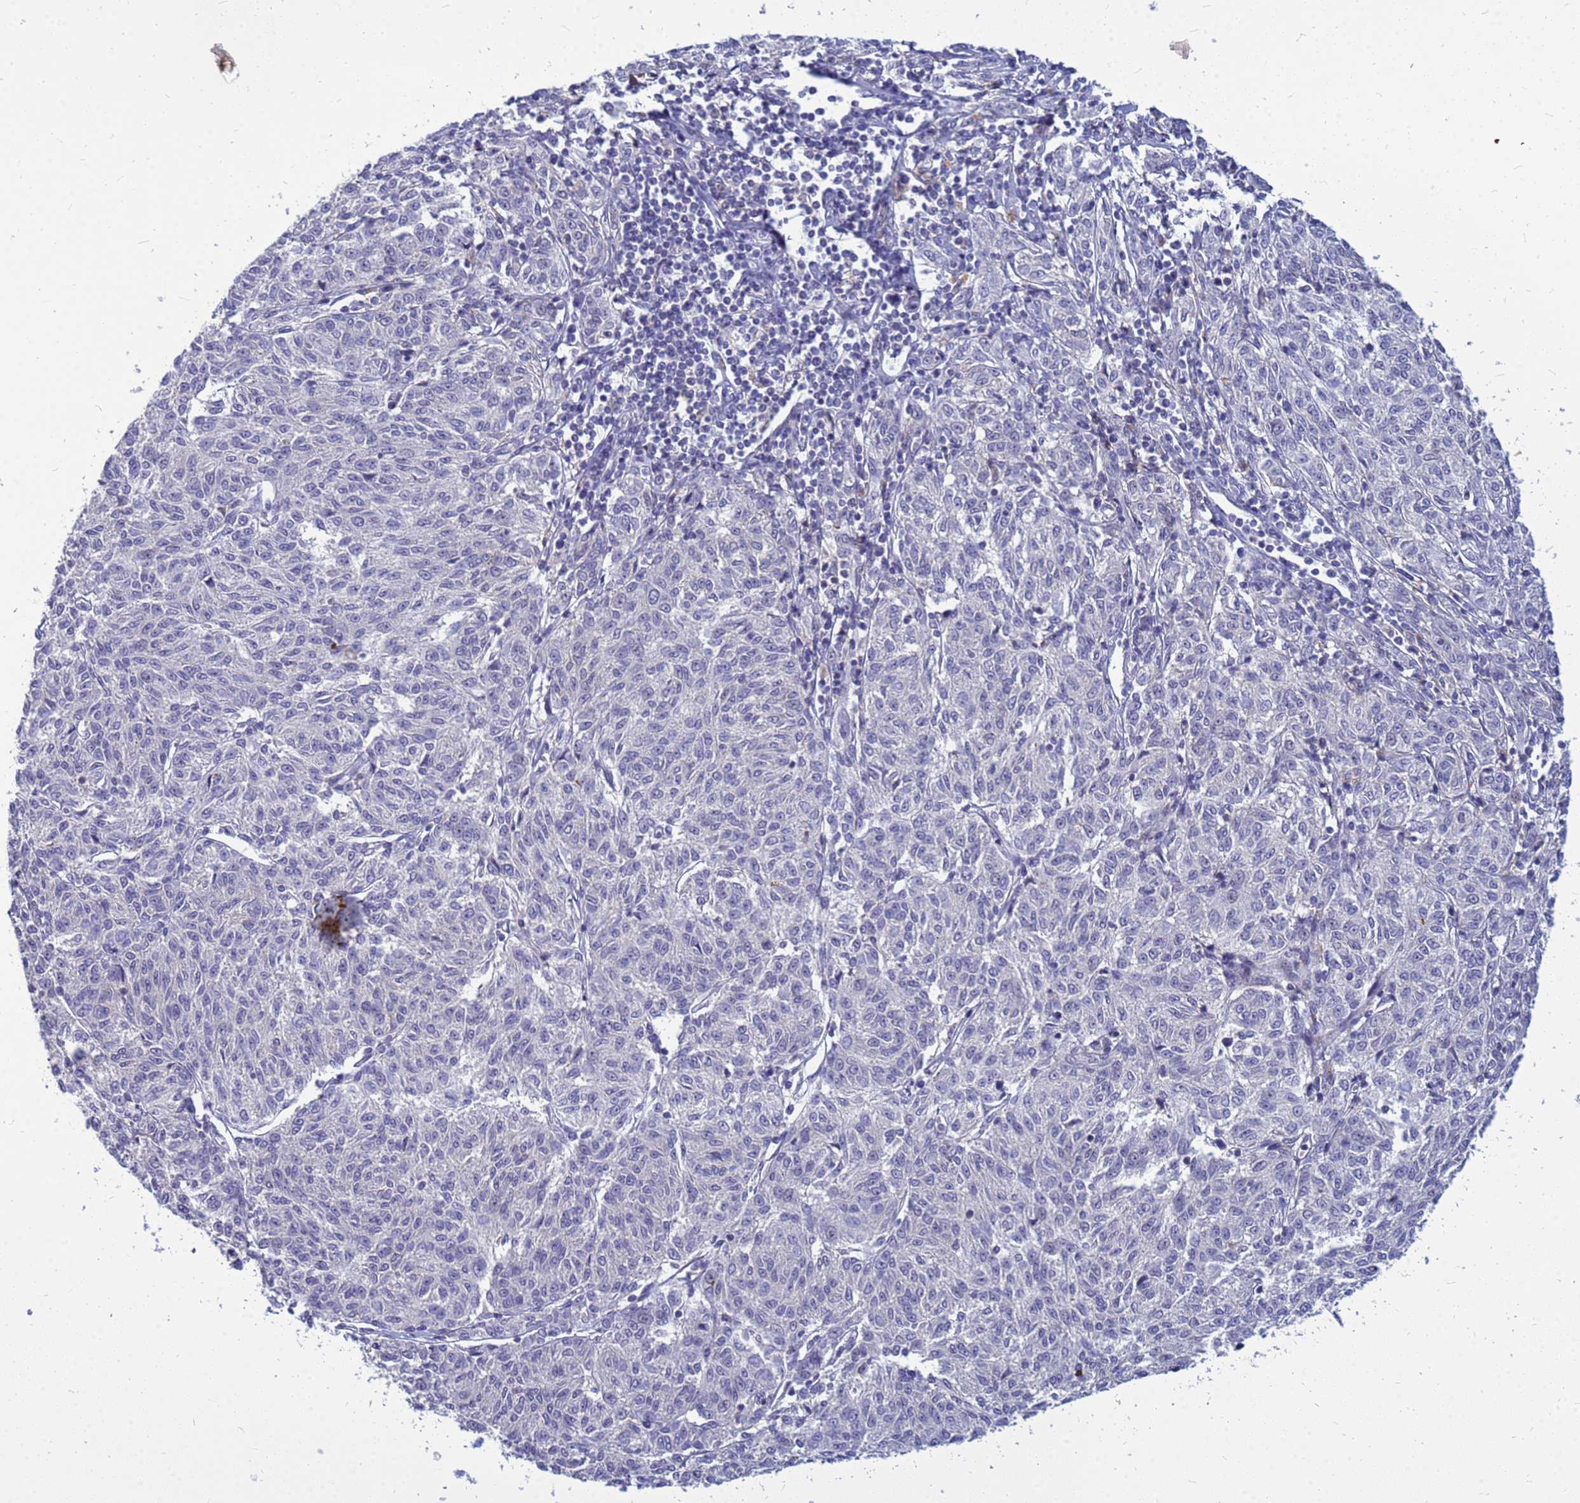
{"staining": {"intensity": "negative", "quantity": "none", "location": "none"}, "tissue": "melanoma", "cell_type": "Tumor cells", "image_type": "cancer", "snomed": [{"axis": "morphology", "description": "Malignant melanoma, NOS"}, {"axis": "topography", "description": "Skin"}], "caption": "This photomicrograph is of malignant melanoma stained with IHC to label a protein in brown with the nuclei are counter-stained blue. There is no expression in tumor cells.", "gene": "SRGAP3", "patient": {"sex": "female", "age": 72}}